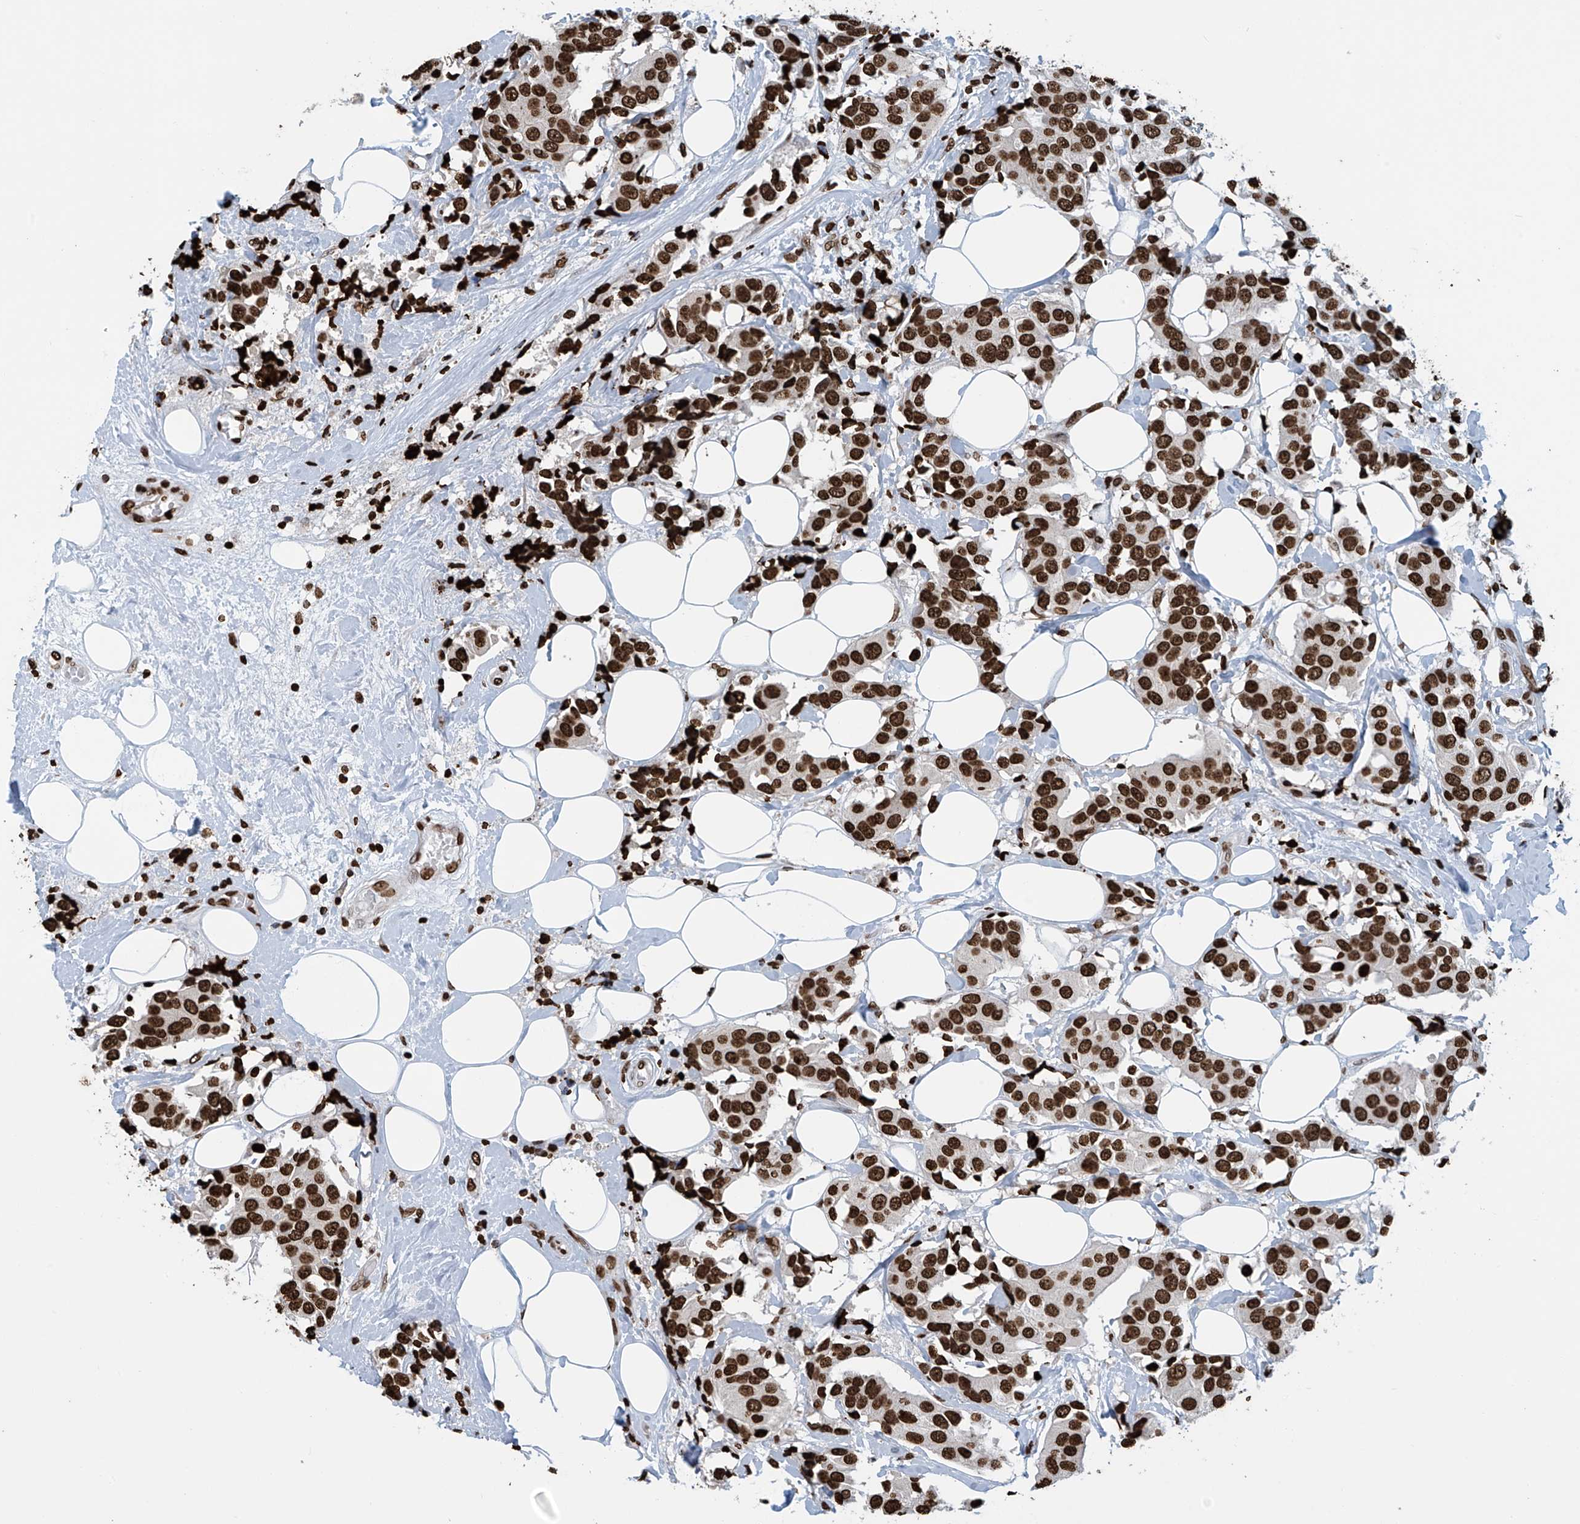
{"staining": {"intensity": "strong", "quantity": ">75%", "location": "nuclear"}, "tissue": "breast cancer", "cell_type": "Tumor cells", "image_type": "cancer", "snomed": [{"axis": "morphology", "description": "Normal tissue, NOS"}, {"axis": "morphology", "description": "Duct carcinoma"}, {"axis": "topography", "description": "Breast"}], "caption": "Strong nuclear expression is appreciated in approximately >75% of tumor cells in breast cancer (invasive ductal carcinoma). (DAB = brown stain, brightfield microscopy at high magnification).", "gene": "DPPA2", "patient": {"sex": "female", "age": 39}}